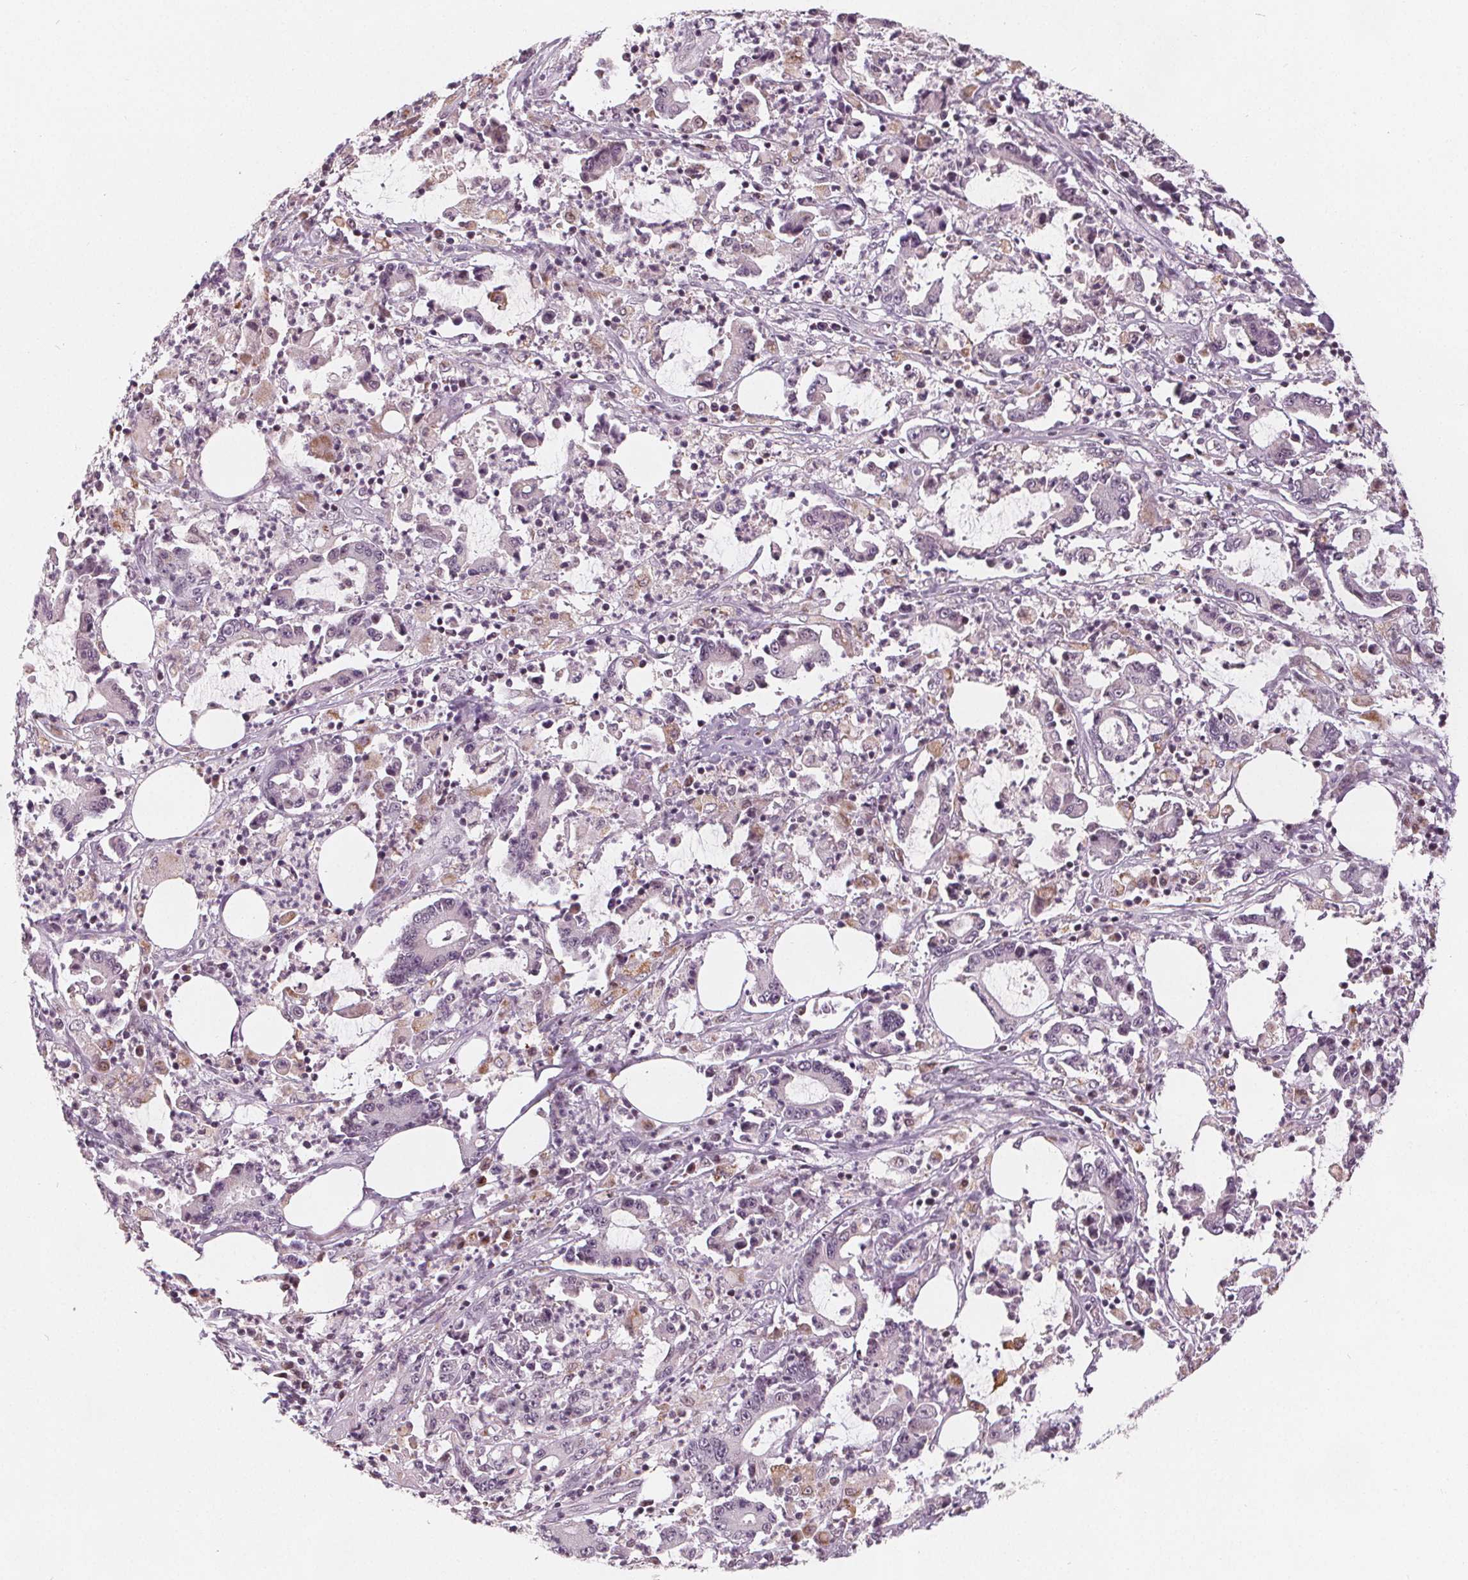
{"staining": {"intensity": "negative", "quantity": "none", "location": "none"}, "tissue": "stomach cancer", "cell_type": "Tumor cells", "image_type": "cancer", "snomed": [{"axis": "morphology", "description": "Adenocarcinoma, NOS"}, {"axis": "topography", "description": "Stomach, upper"}], "caption": "Immunohistochemical staining of human adenocarcinoma (stomach) displays no significant expression in tumor cells.", "gene": "DPM2", "patient": {"sex": "male", "age": 68}}